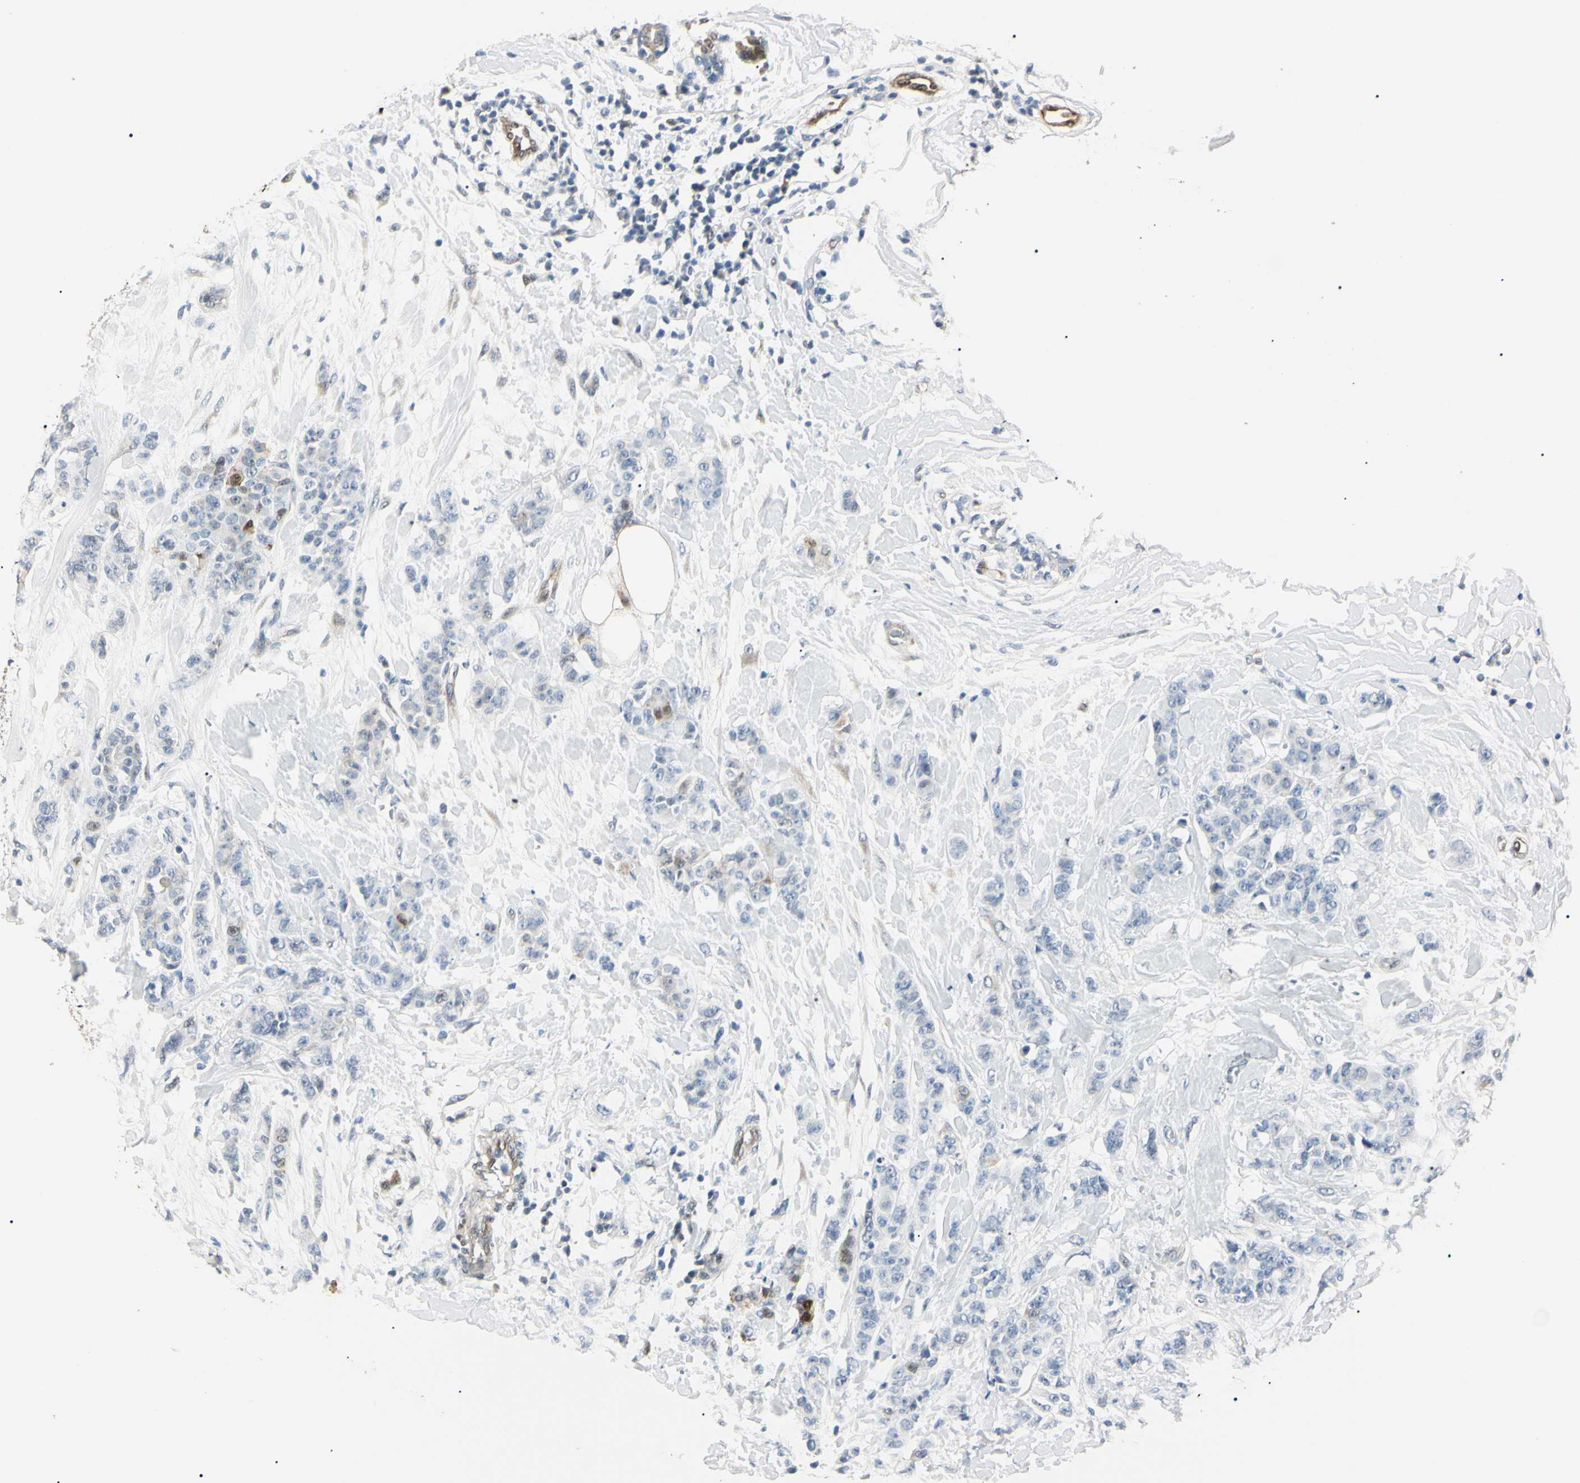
{"staining": {"intensity": "weak", "quantity": "<25%", "location": "cytoplasmic/membranous"}, "tissue": "breast cancer", "cell_type": "Tumor cells", "image_type": "cancer", "snomed": [{"axis": "morphology", "description": "Normal tissue, NOS"}, {"axis": "morphology", "description": "Duct carcinoma"}, {"axis": "topography", "description": "Breast"}], "caption": "This is an immunohistochemistry (IHC) histopathology image of breast cancer. There is no expression in tumor cells.", "gene": "AKR1C3", "patient": {"sex": "female", "age": 40}}